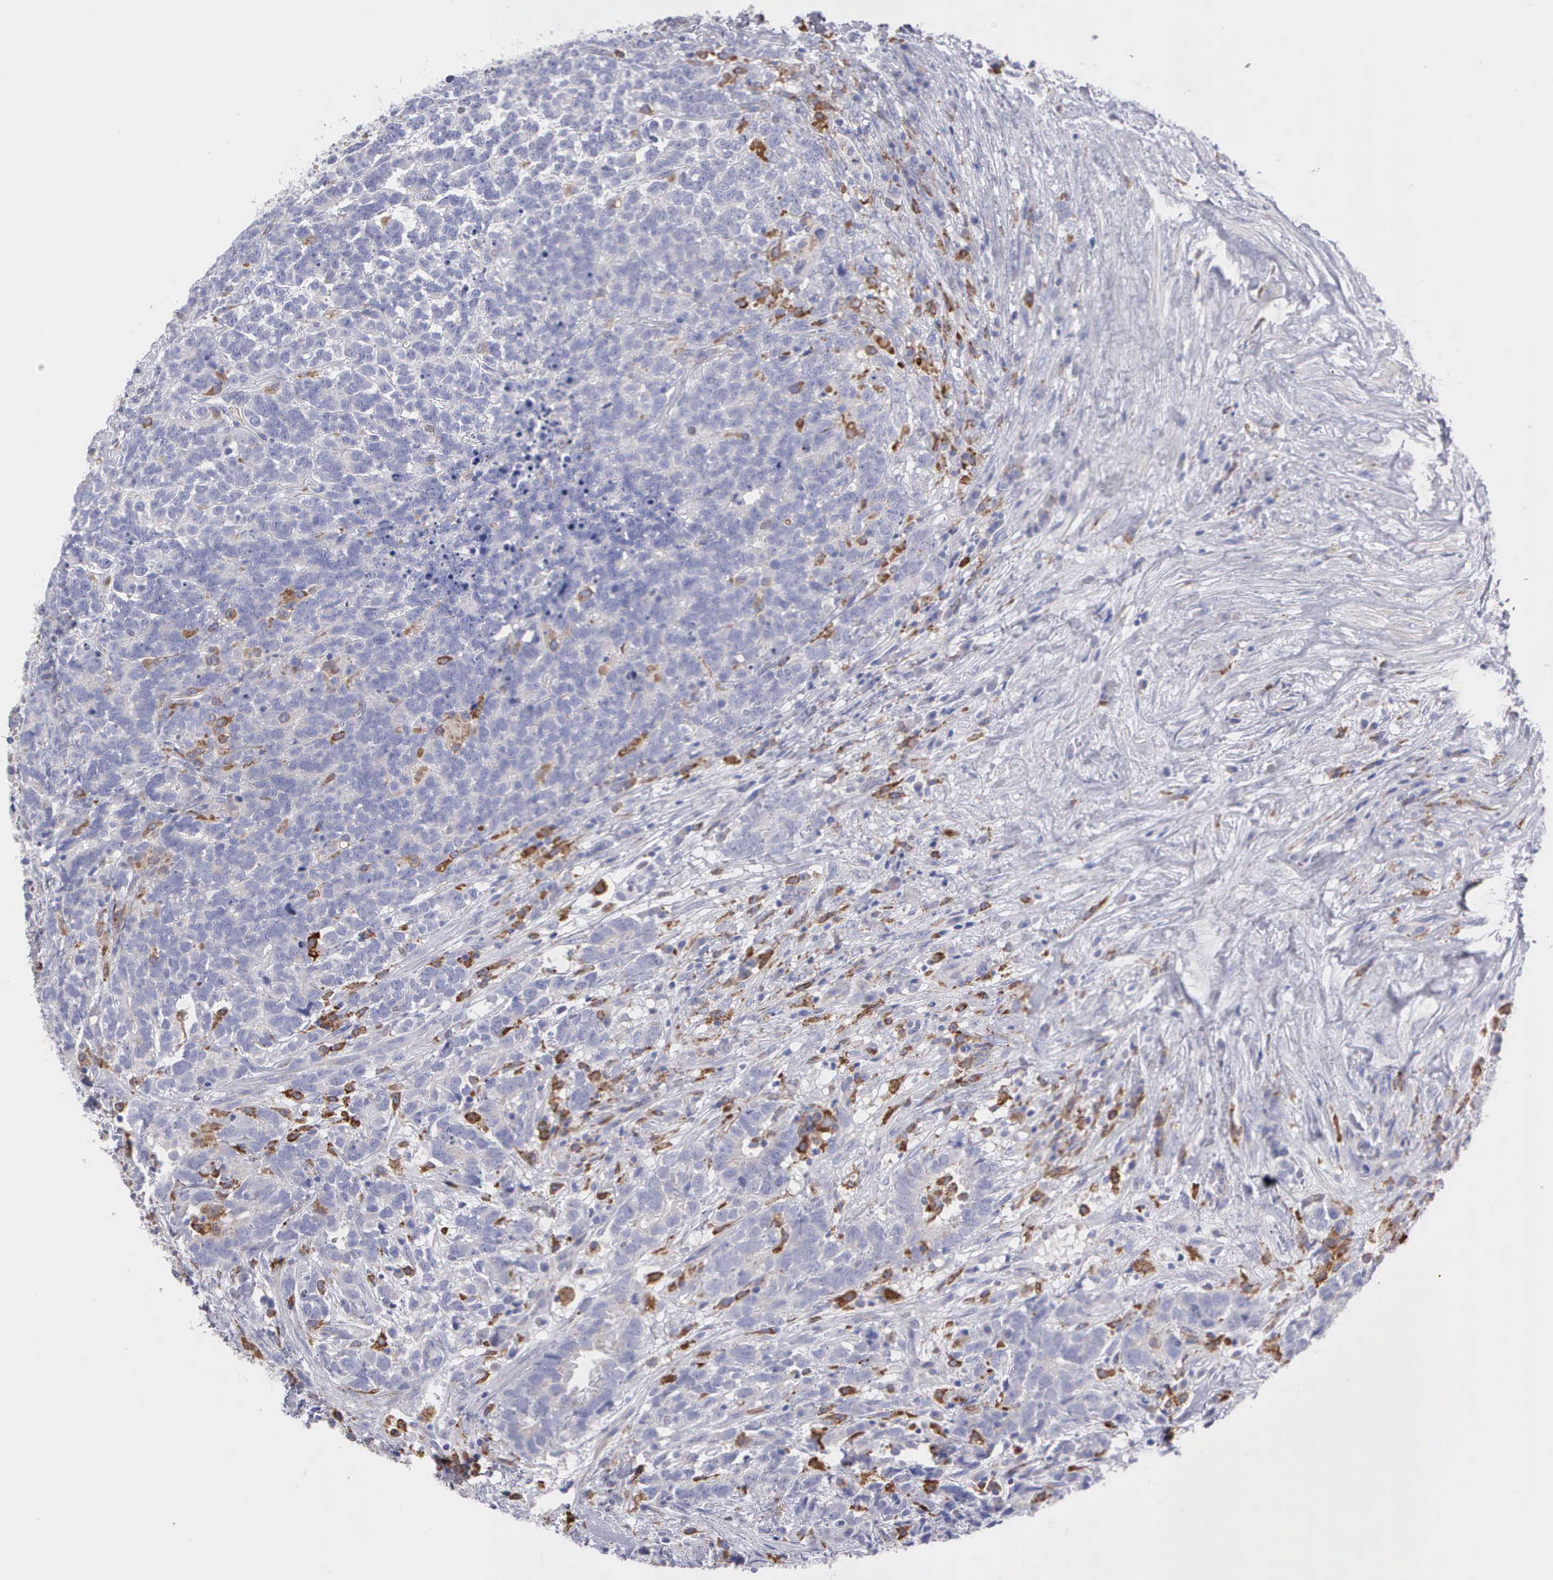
{"staining": {"intensity": "moderate", "quantity": "<25%", "location": "cytoplasmic/membranous"}, "tissue": "testis cancer", "cell_type": "Tumor cells", "image_type": "cancer", "snomed": [{"axis": "morphology", "description": "Carcinoma, Embryonal, NOS"}, {"axis": "topography", "description": "Testis"}], "caption": "An immunohistochemistry (IHC) image of neoplastic tissue is shown. Protein staining in brown shows moderate cytoplasmic/membranous positivity in testis cancer within tumor cells.", "gene": "TYRP1", "patient": {"sex": "male", "age": 26}}